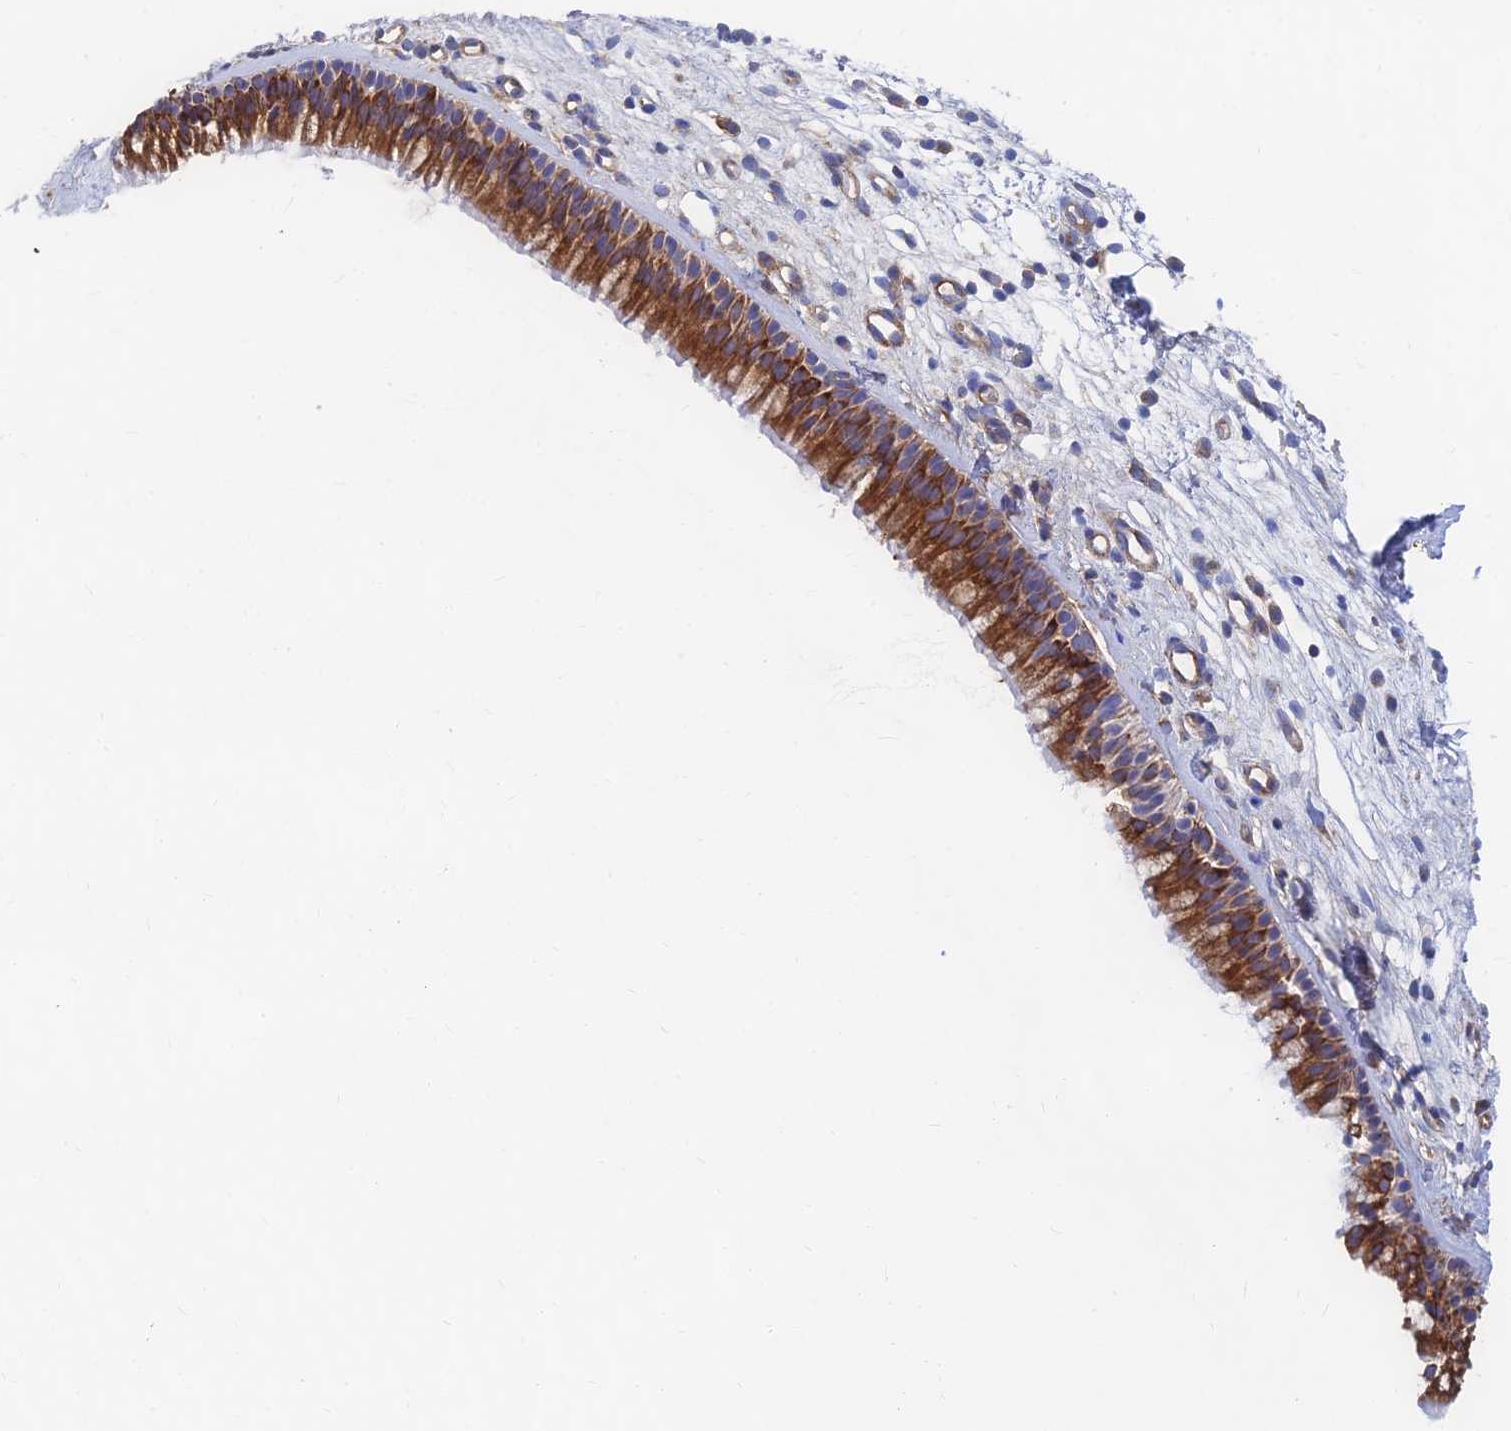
{"staining": {"intensity": "strong", "quantity": ">75%", "location": "cytoplasmic/membranous"}, "tissue": "nasopharynx", "cell_type": "Respiratory epithelial cells", "image_type": "normal", "snomed": [{"axis": "morphology", "description": "Normal tissue, NOS"}, {"axis": "morphology", "description": "Inflammation, NOS"}, {"axis": "morphology", "description": "Malignant melanoma, Metastatic site"}, {"axis": "topography", "description": "Nasopharynx"}], "caption": "The image demonstrates immunohistochemical staining of unremarkable nasopharynx. There is strong cytoplasmic/membranous expression is identified in about >75% of respiratory epithelial cells. The staining was performed using DAB to visualize the protein expression in brown, while the nuclei were stained in blue with hematoxylin (Magnification: 20x).", "gene": "FFAR3", "patient": {"sex": "male", "age": 70}}